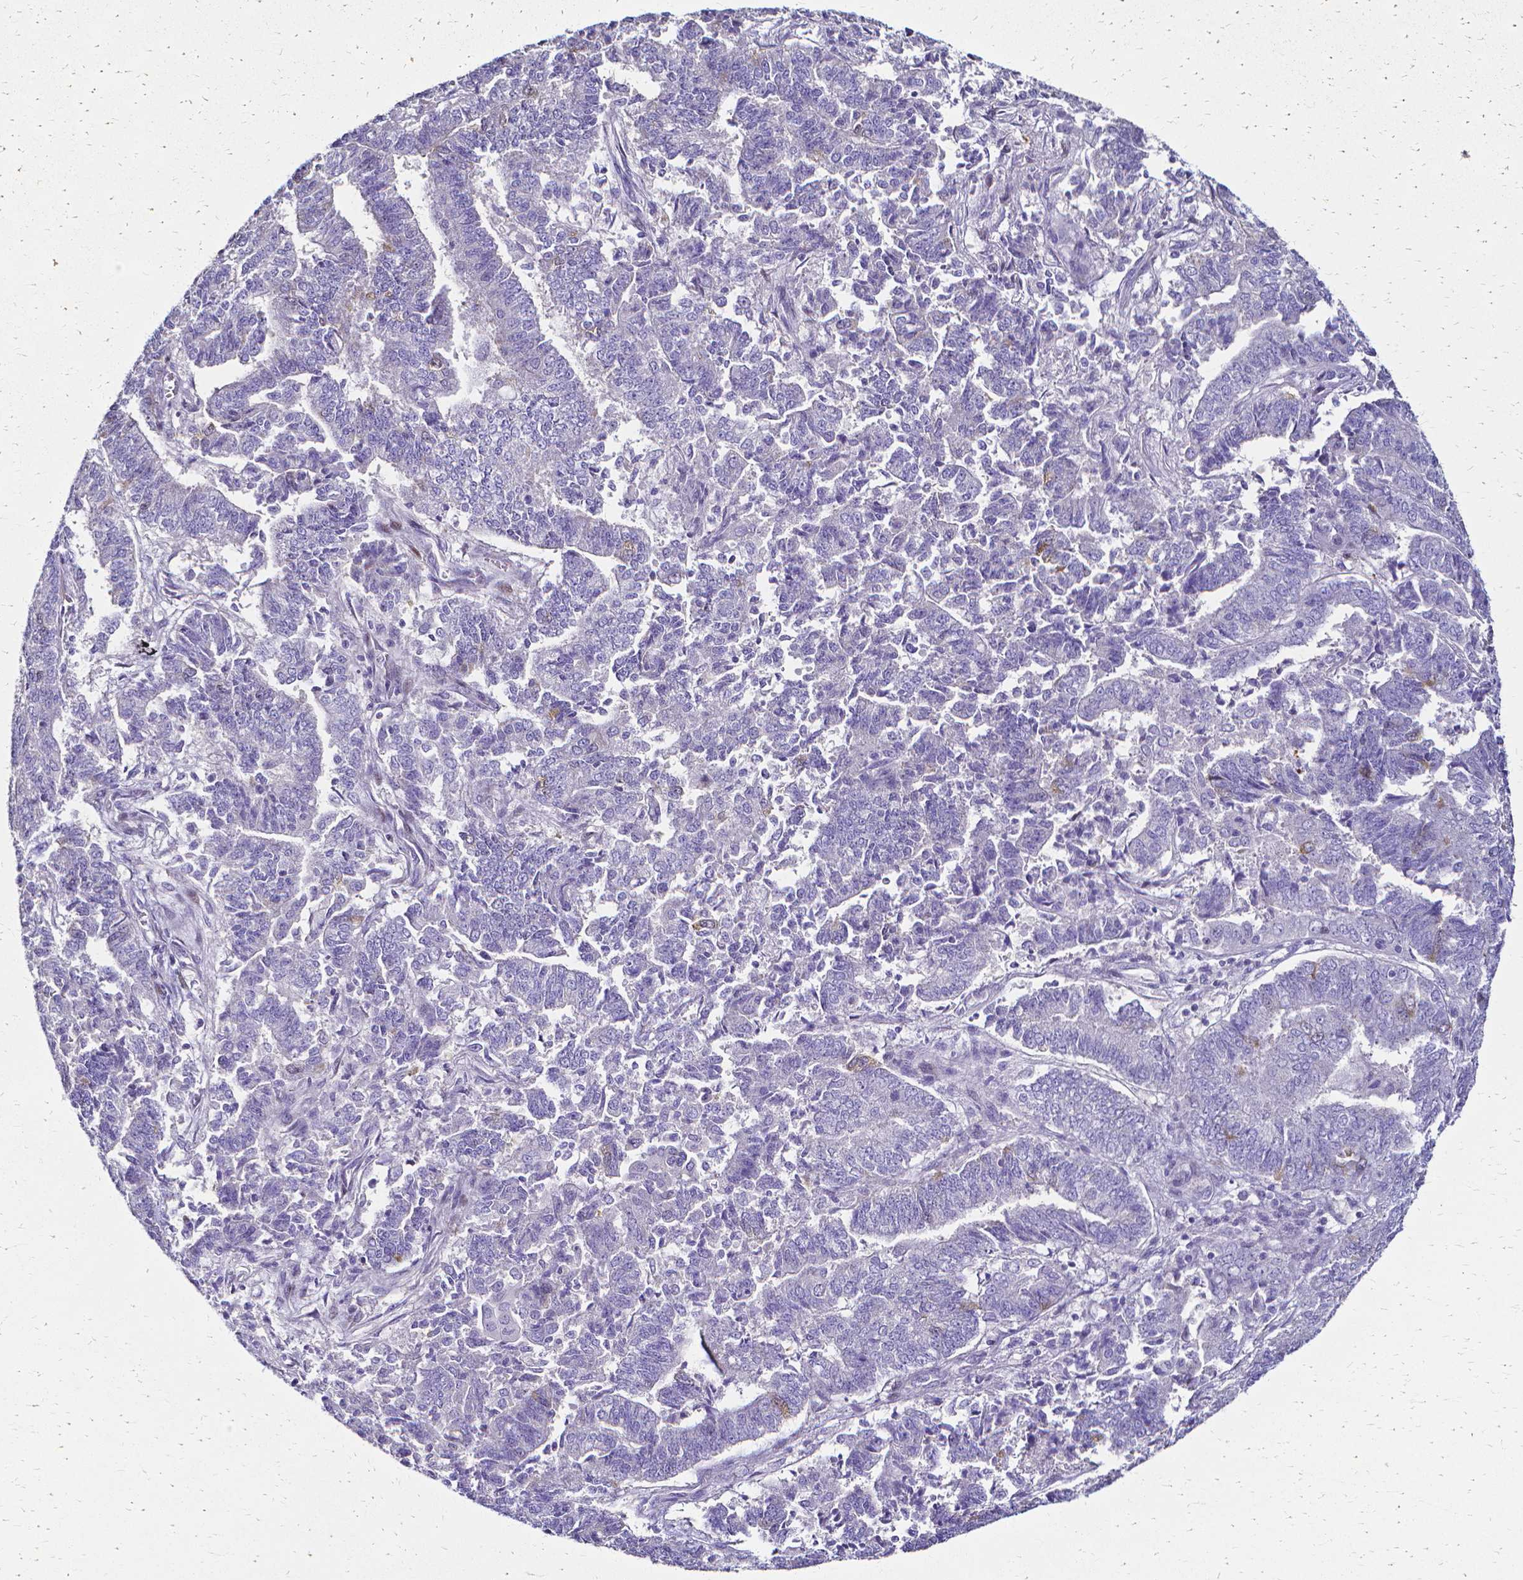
{"staining": {"intensity": "weak", "quantity": "<25%", "location": "cytoplasmic/membranous"}, "tissue": "endometrial cancer", "cell_type": "Tumor cells", "image_type": "cancer", "snomed": [{"axis": "morphology", "description": "Adenocarcinoma, NOS"}, {"axis": "topography", "description": "Endometrium"}], "caption": "An image of human endometrial adenocarcinoma is negative for staining in tumor cells.", "gene": "CCNB1", "patient": {"sex": "female", "age": 72}}